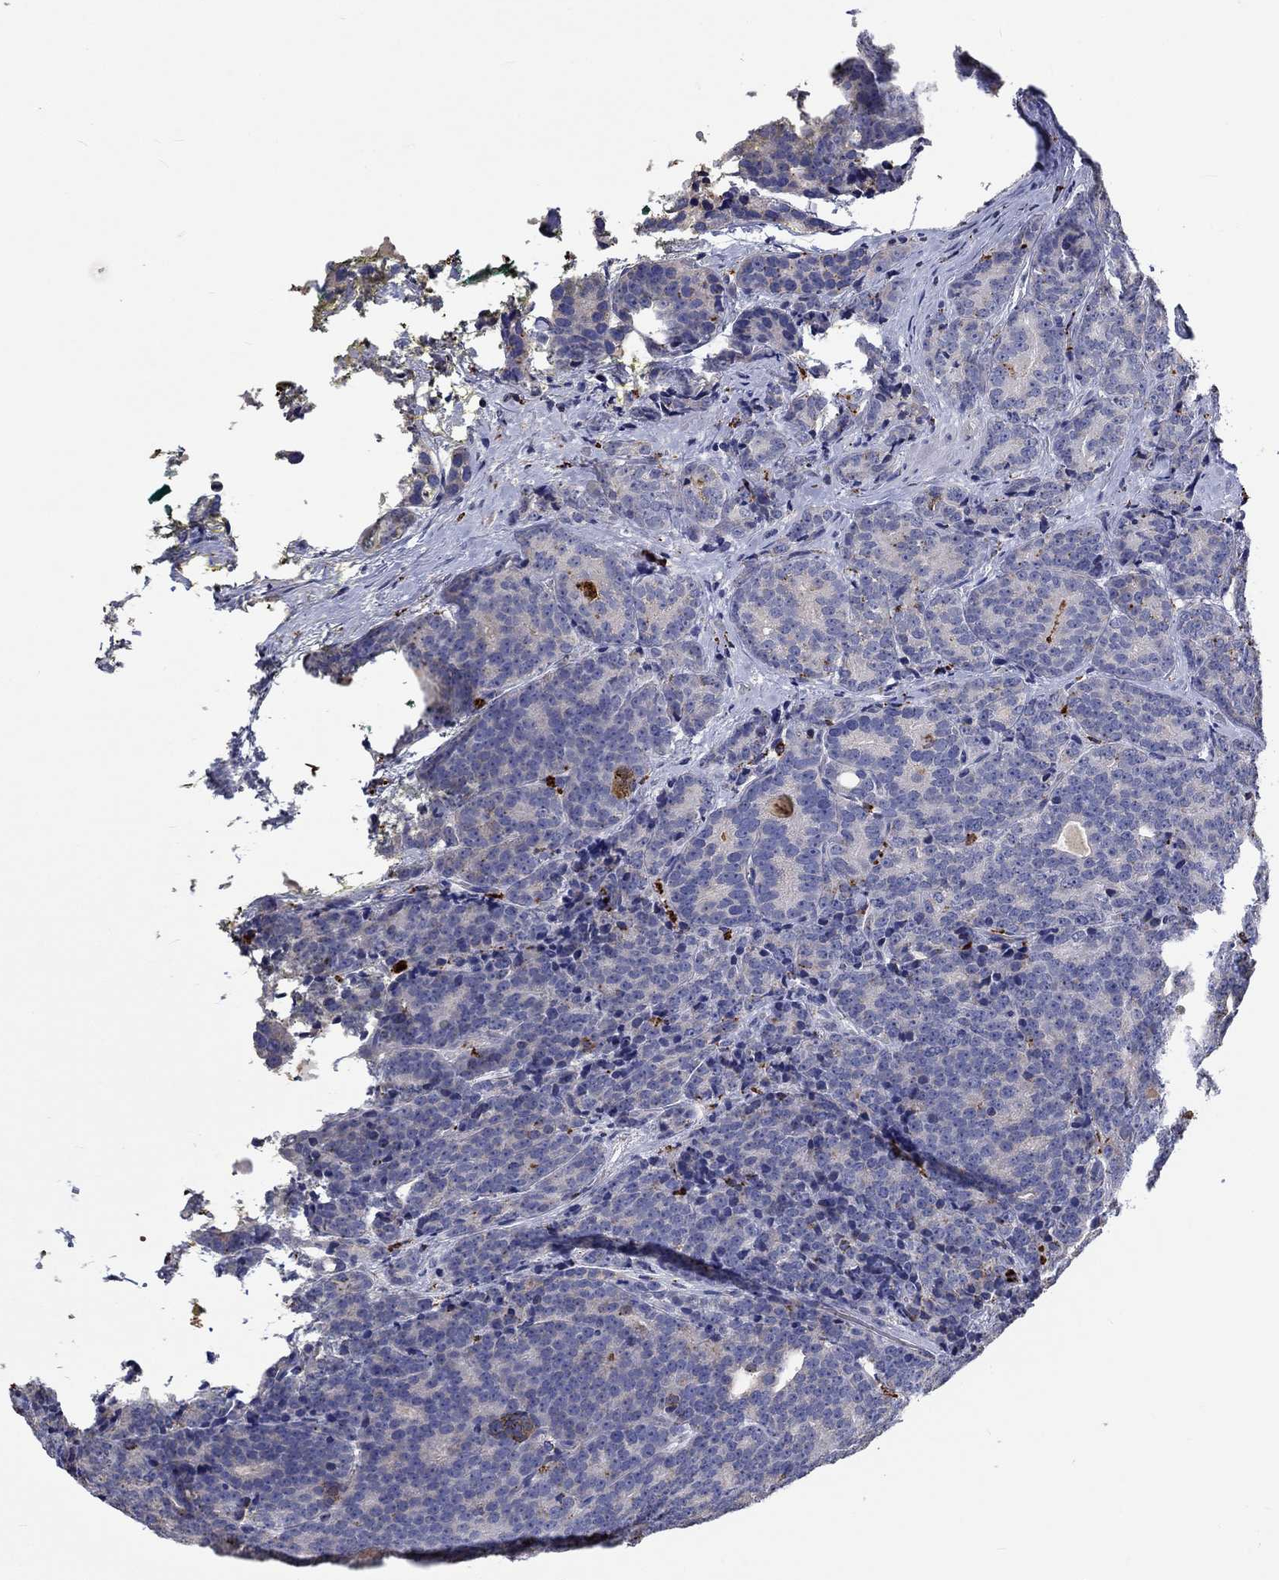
{"staining": {"intensity": "negative", "quantity": "none", "location": "none"}, "tissue": "prostate cancer", "cell_type": "Tumor cells", "image_type": "cancer", "snomed": [{"axis": "morphology", "description": "Adenocarcinoma, NOS"}, {"axis": "topography", "description": "Prostate"}], "caption": "Tumor cells are negative for brown protein staining in prostate cancer. (DAB immunohistochemistry (IHC) with hematoxylin counter stain).", "gene": "CTSB", "patient": {"sex": "male", "age": 71}}